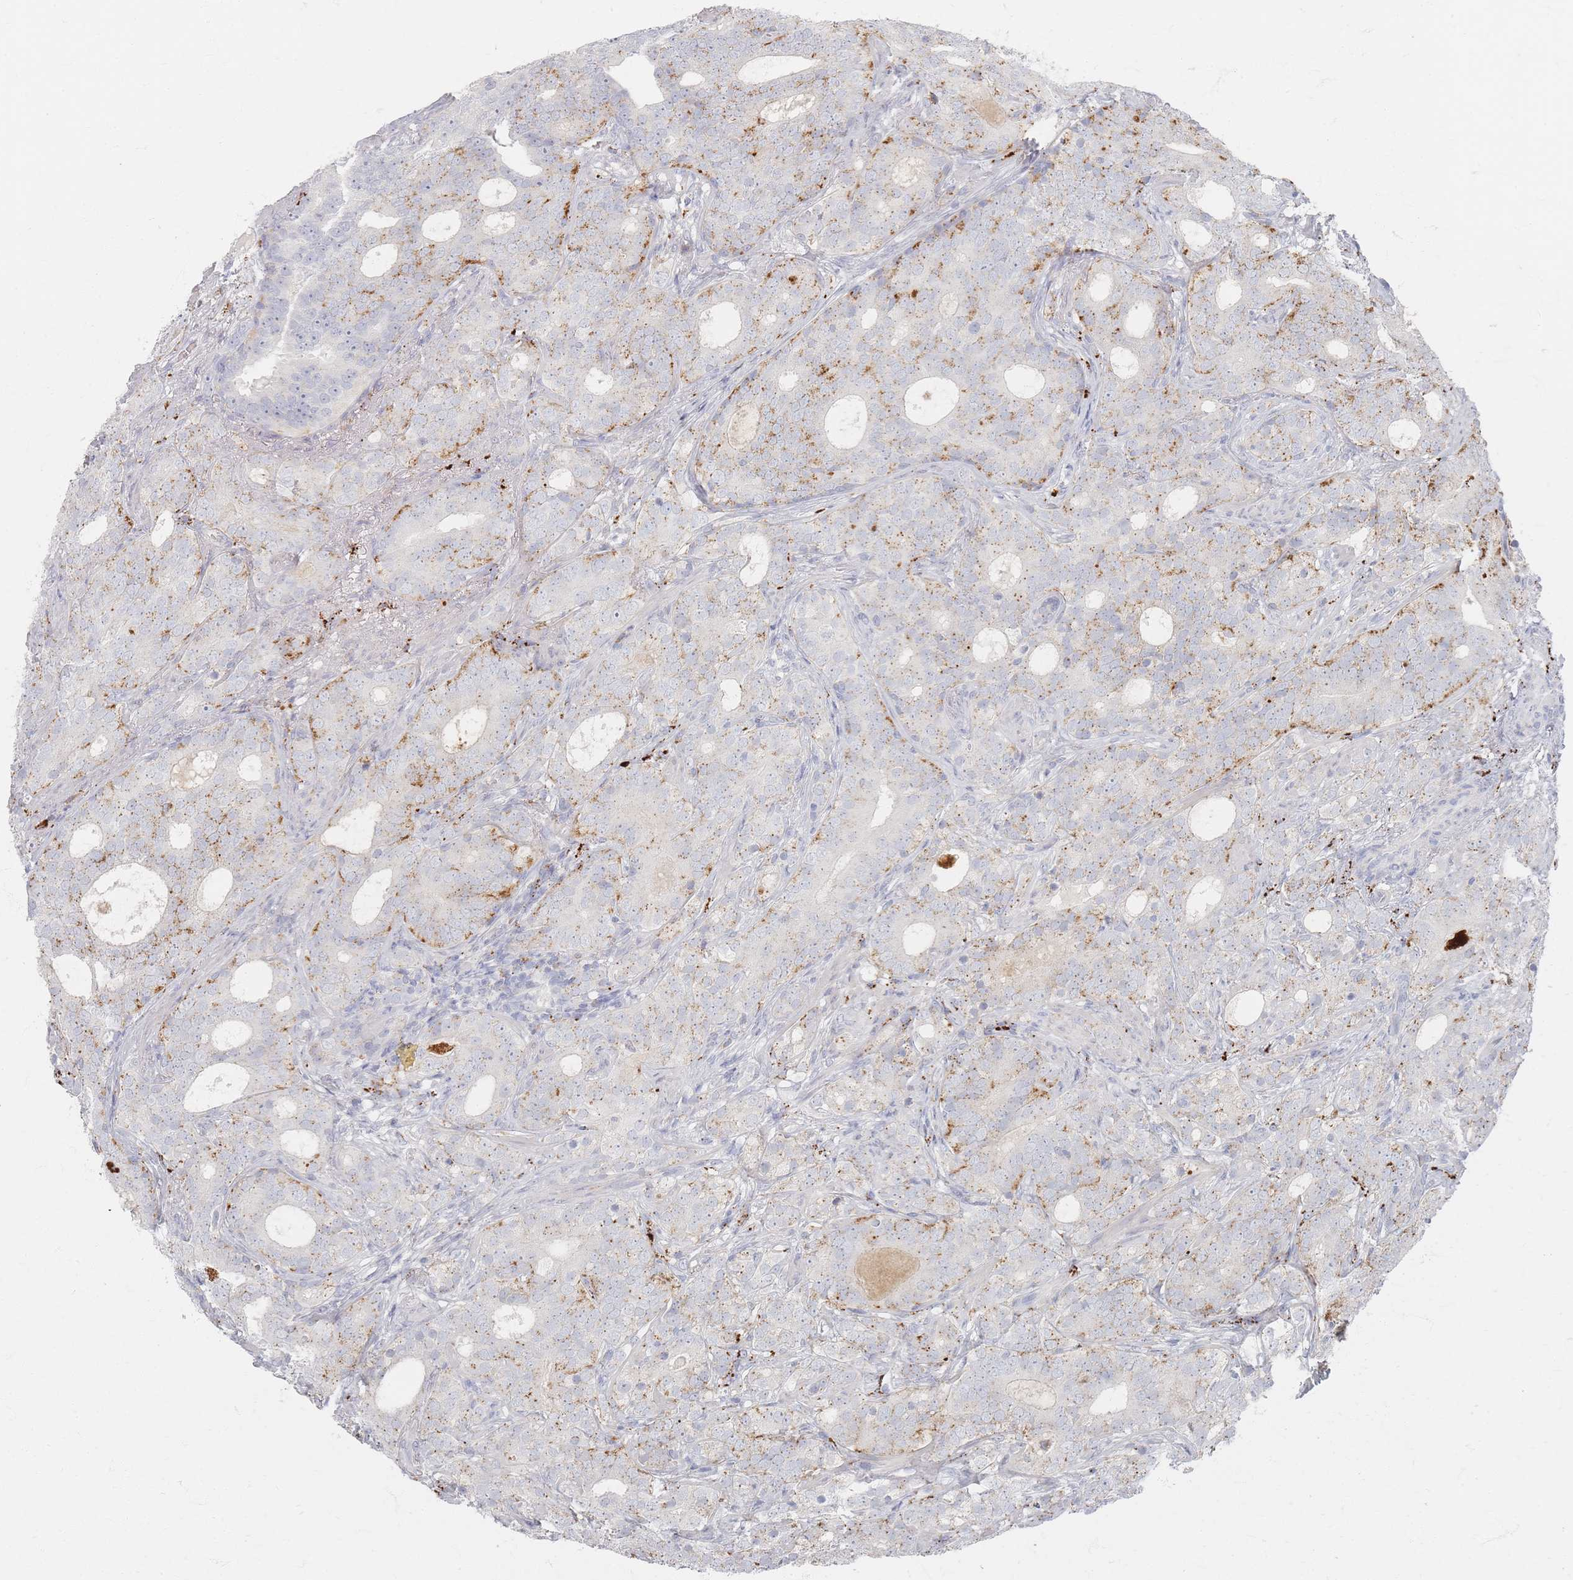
{"staining": {"intensity": "moderate", "quantity": ">75%", "location": "cytoplasmic/membranous"}, "tissue": "prostate cancer", "cell_type": "Tumor cells", "image_type": "cancer", "snomed": [{"axis": "morphology", "description": "Adenocarcinoma, High grade"}, {"axis": "topography", "description": "Prostate"}], "caption": "Protein staining of high-grade adenocarcinoma (prostate) tissue exhibits moderate cytoplasmic/membranous expression in approximately >75% of tumor cells.", "gene": "SLC2A11", "patient": {"sex": "male", "age": 64}}